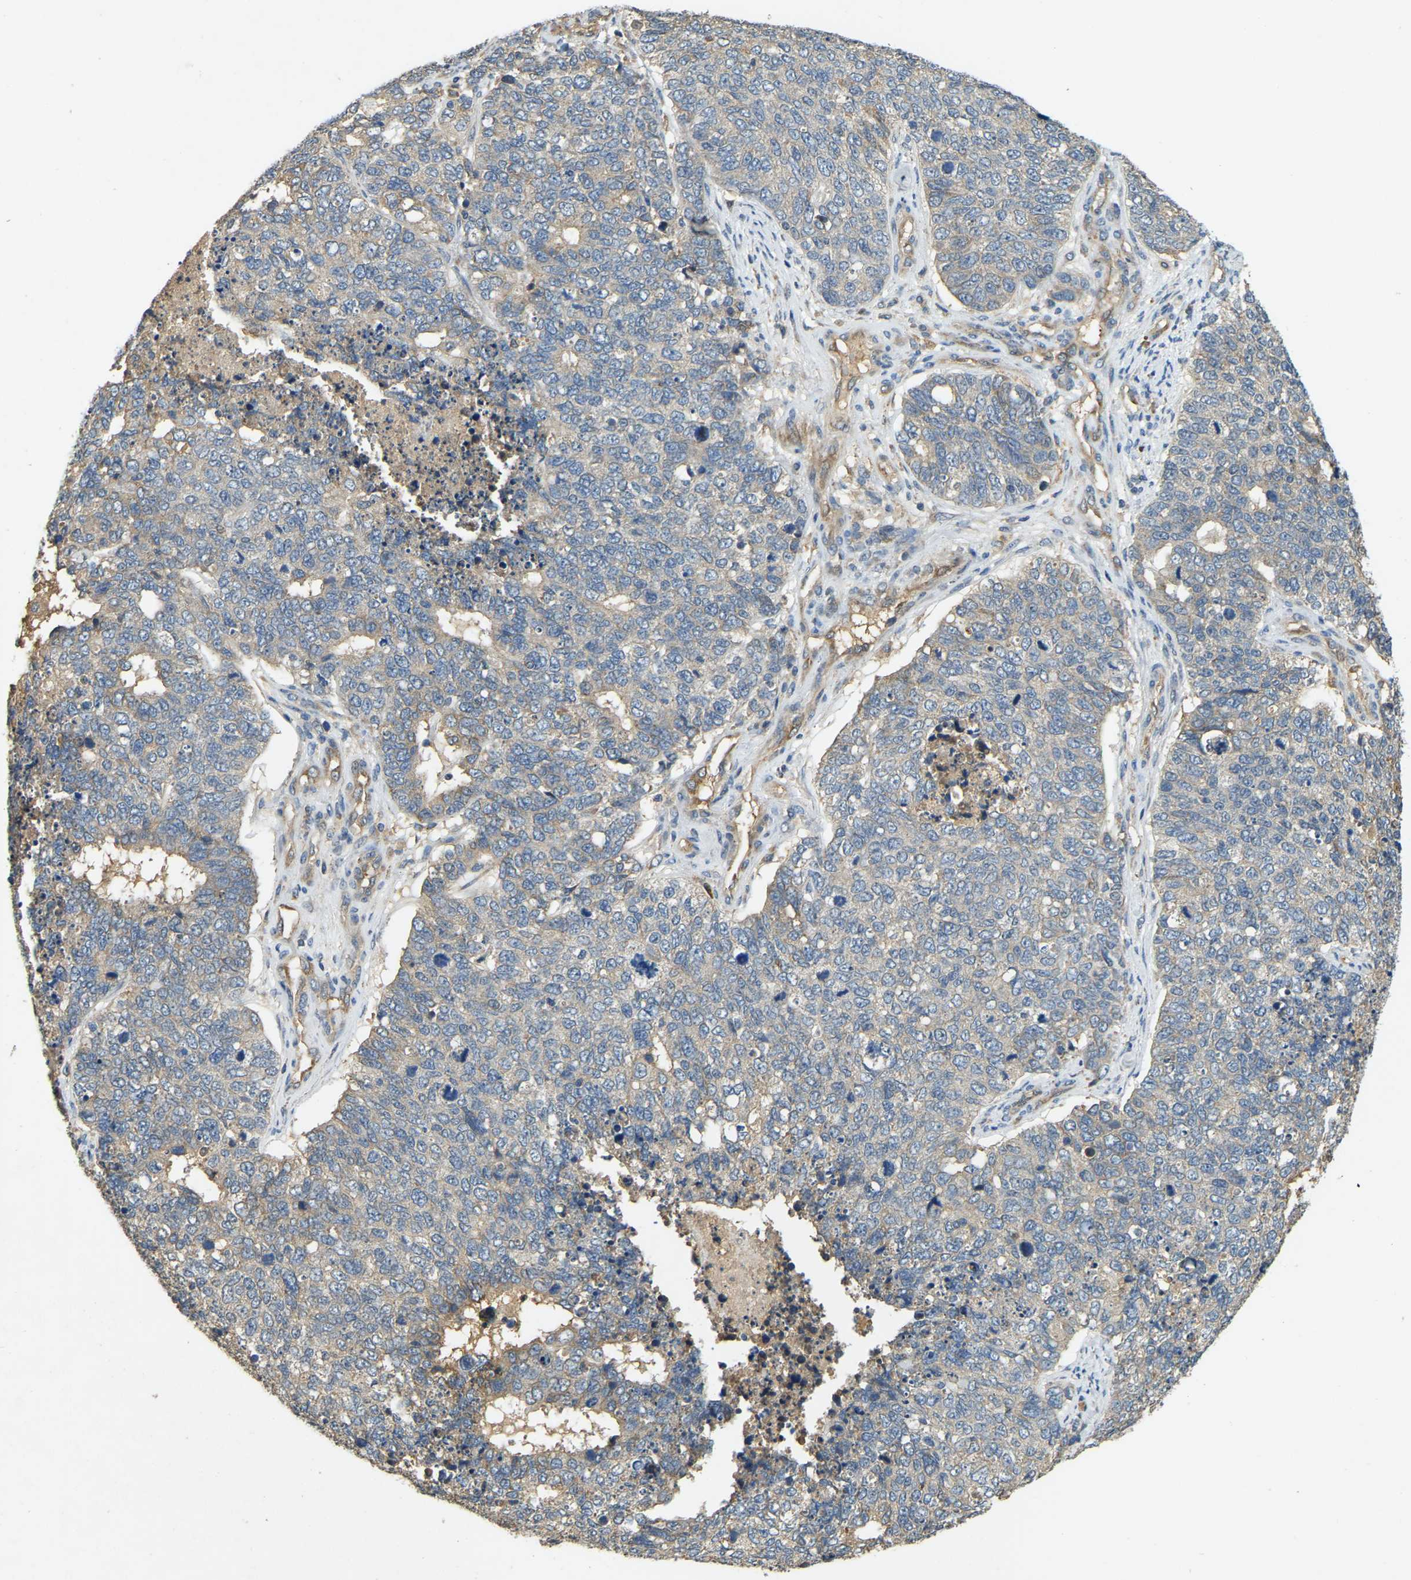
{"staining": {"intensity": "weak", "quantity": "<25%", "location": "cytoplasmic/membranous"}, "tissue": "cervical cancer", "cell_type": "Tumor cells", "image_type": "cancer", "snomed": [{"axis": "morphology", "description": "Squamous cell carcinoma, NOS"}, {"axis": "topography", "description": "Cervix"}], "caption": "Immunohistochemistry micrograph of squamous cell carcinoma (cervical) stained for a protein (brown), which reveals no positivity in tumor cells.", "gene": "CFLAR", "patient": {"sex": "female", "age": 63}}